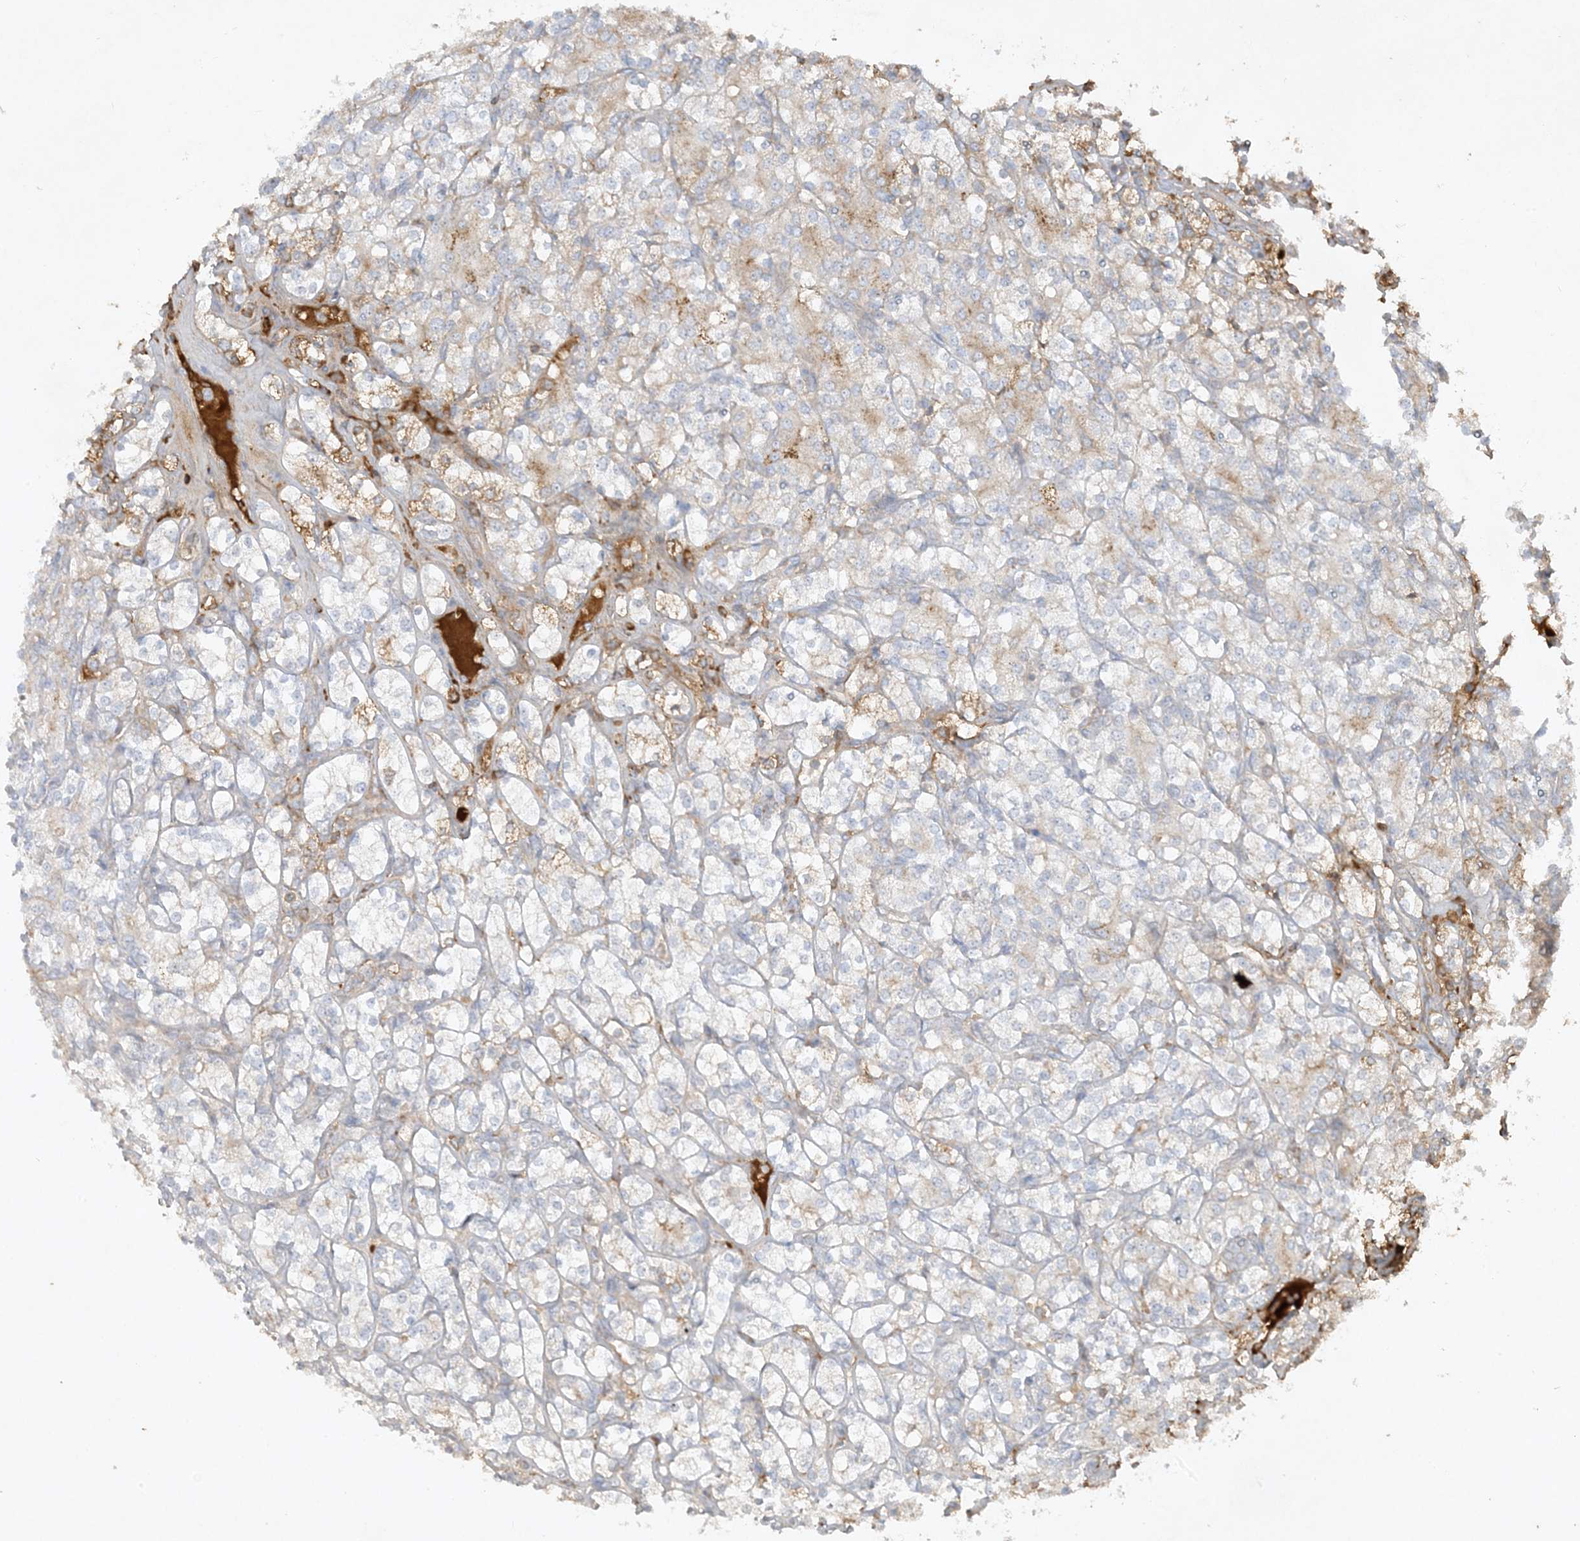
{"staining": {"intensity": "weak", "quantity": "<25%", "location": "cytoplasmic/membranous"}, "tissue": "renal cancer", "cell_type": "Tumor cells", "image_type": "cancer", "snomed": [{"axis": "morphology", "description": "Adenocarcinoma, NOS"}, {"axis": "topography", "description": "Kidney"}], "caption": "Human renal cancer stained for a protein using IHC shows no positivity in tumor cells.", "gene": "FETUB", "patient": {"sex": "male", "age": 77}}